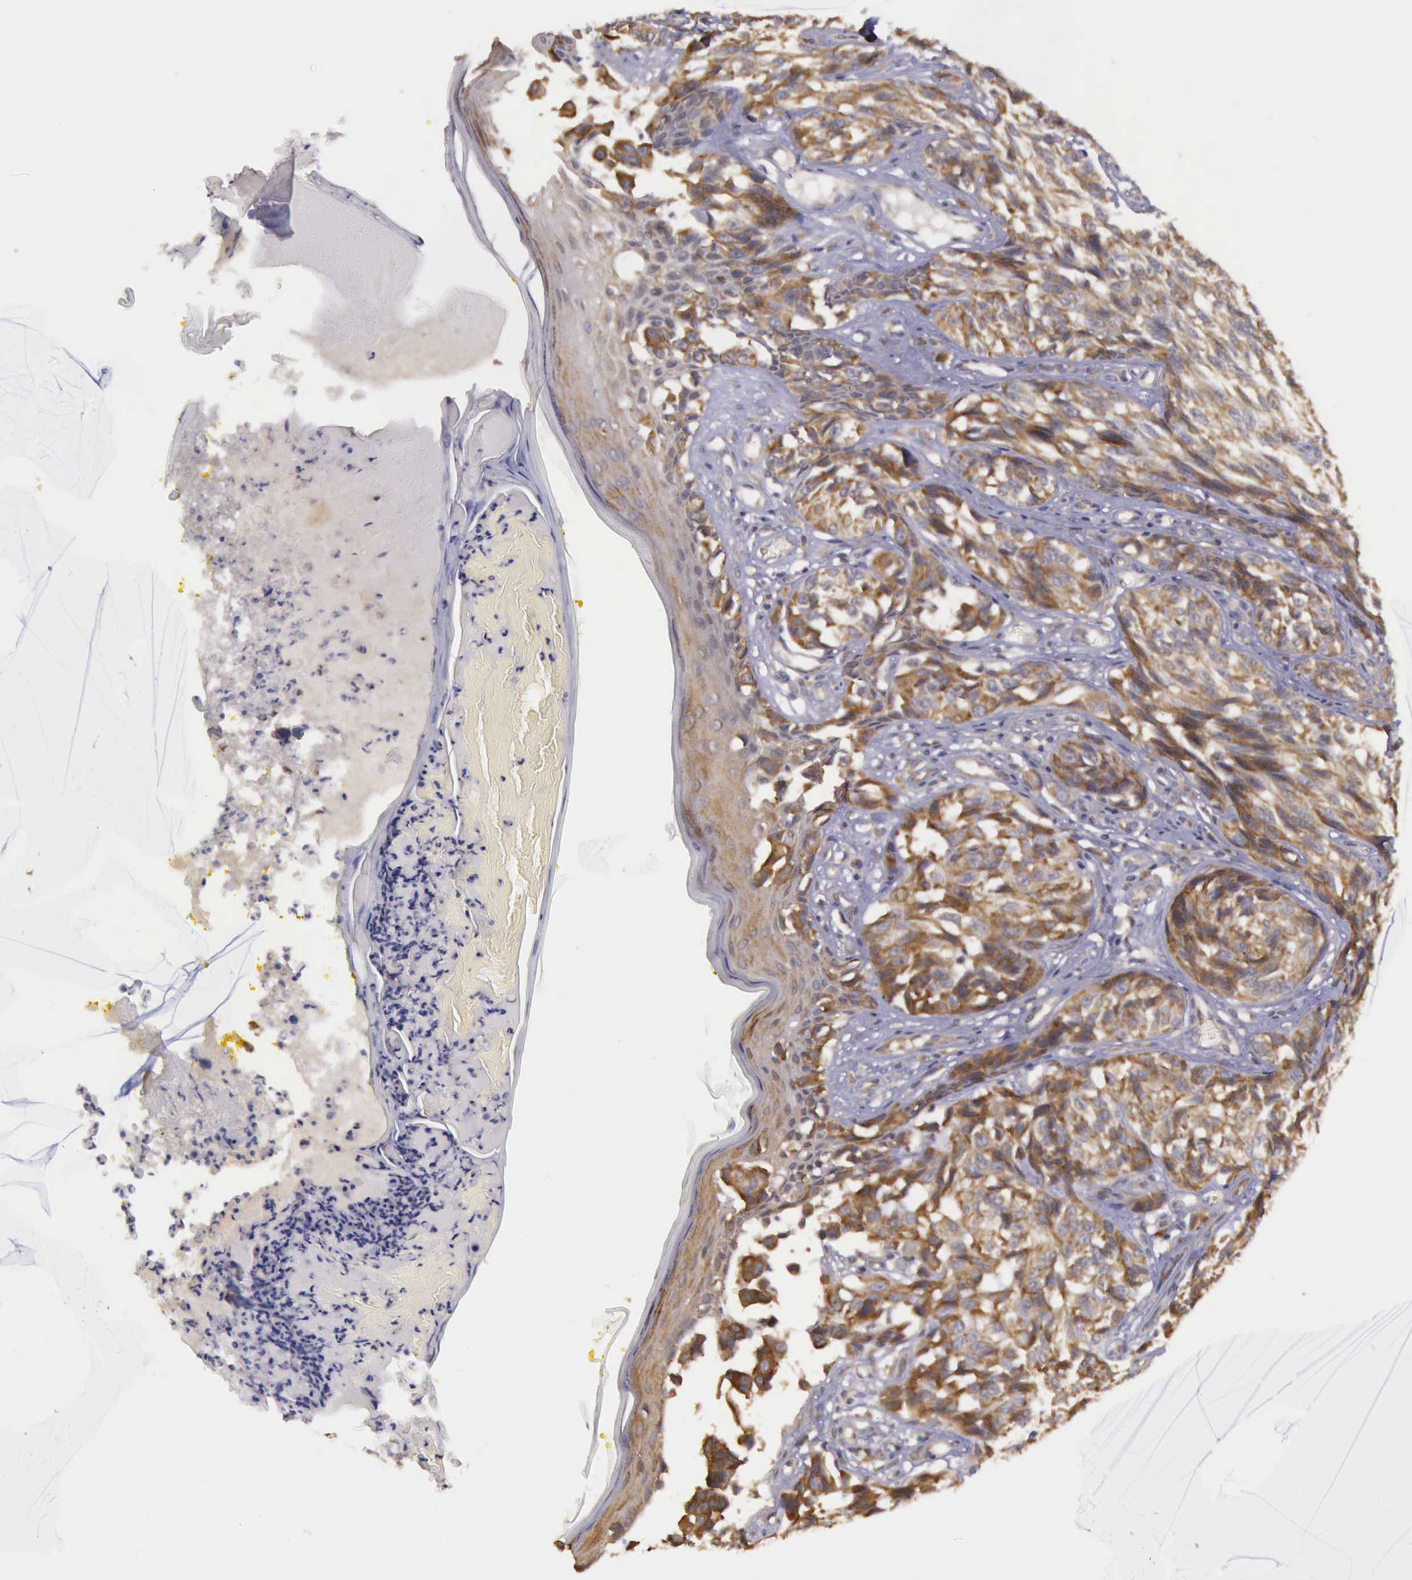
{"staining": {"intensity": "moderate", "quantity": ">75%", "location": "cytoplasmic/membranous"}, "tissue": "melanoma", "cell_type": "Tumor cells", "image_type": "cancer", "snomed": [{"axis": "morphology", "description": "Malignant melanoma, NOS"}, {"axis": "topography", "description": "Skin"}], "caption": "IHC (DAB) staining of human malignant melanoma displays moderate cytoplasmic/membranous protein expression in about >75% of tumor cells. (DAB (3,3'-diaminobenzidine) IHC with brightfield microscopy, high magnification).", "gene": "EIF5", "patient": {"sex": "male", "age": 67}}